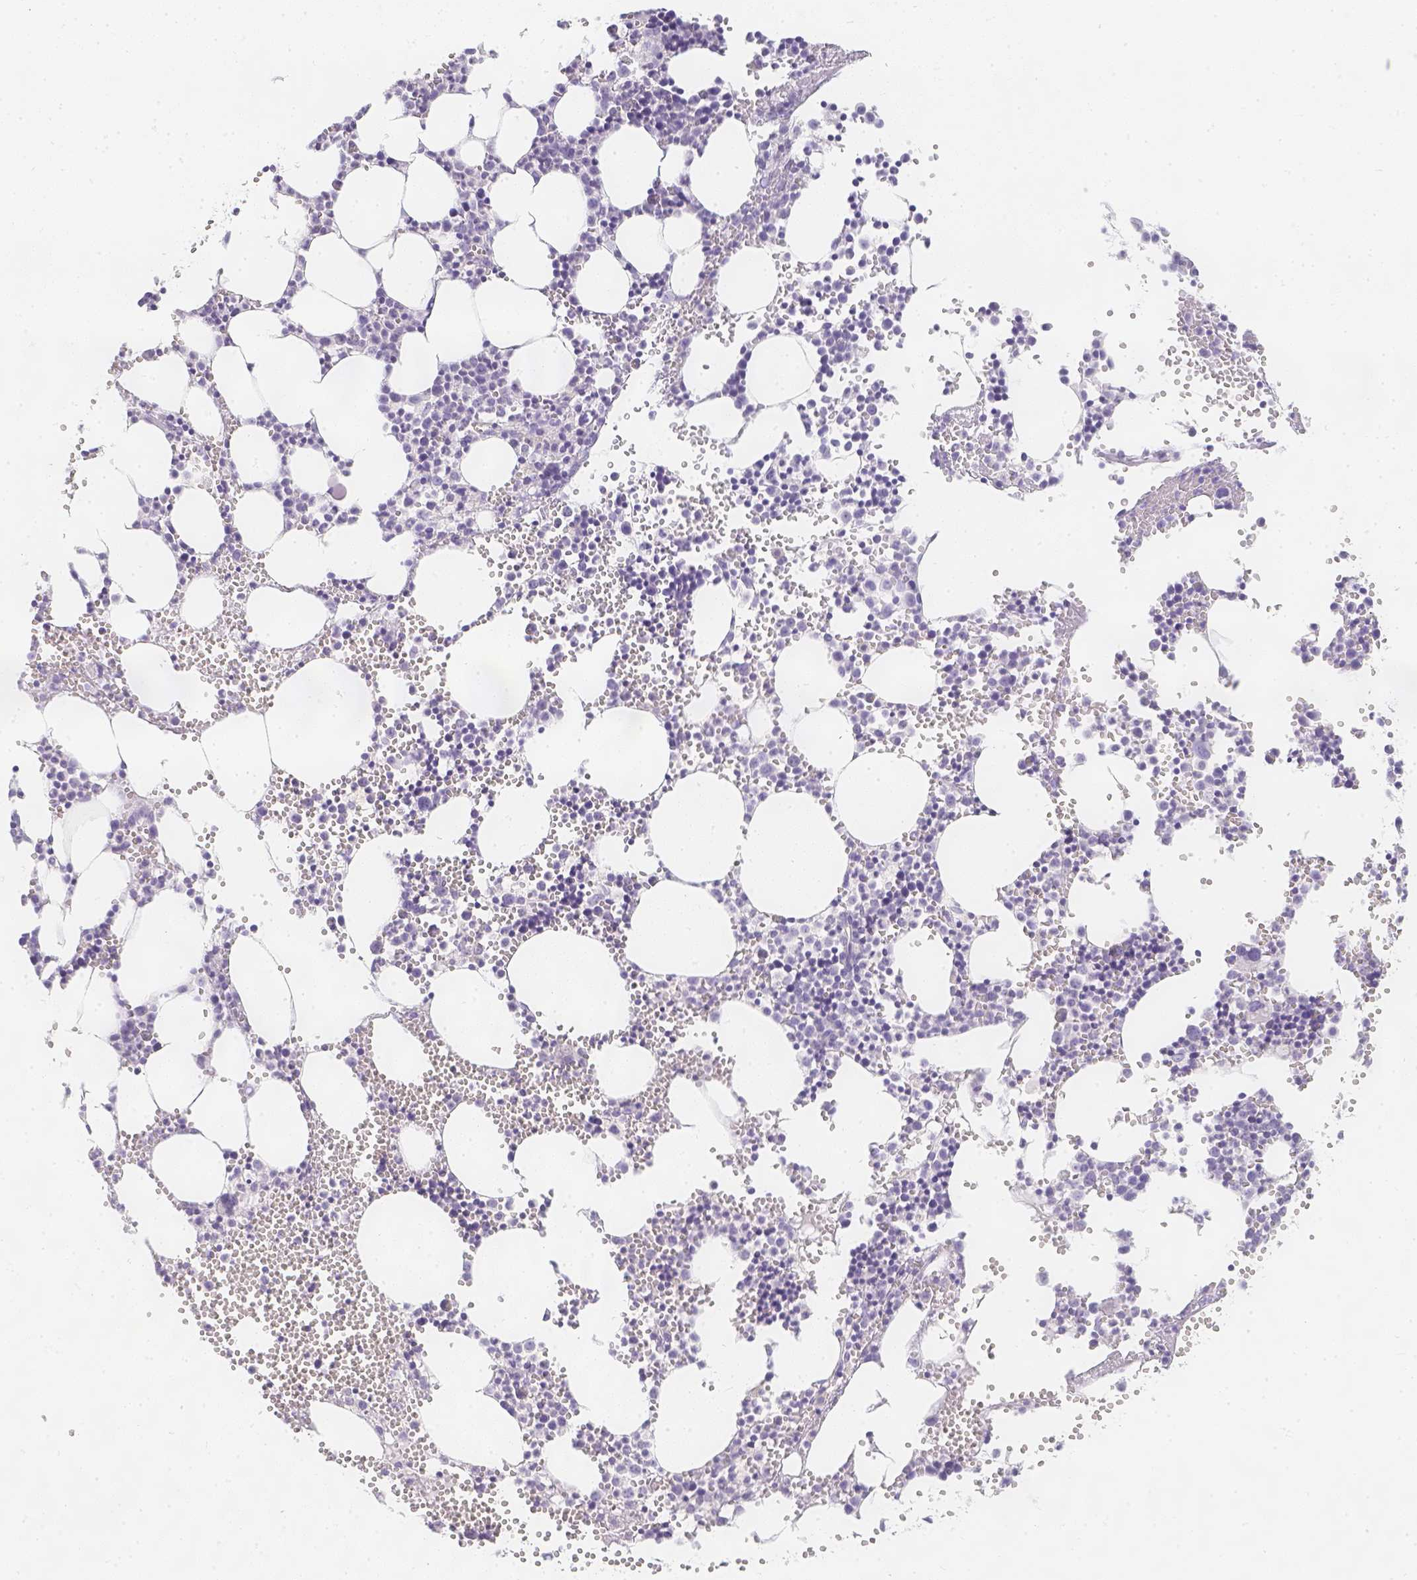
{"staining": {"intensity": "negative", "quantity": "none", "location": "none"}, "tissue": "bone marrow", "cell_type": "Hematopoietic cells", "image_type": "normal", "snomed": [{"axis": "morphology", "description": "Normal tissue, NOS"}, {"axis": "topography", "description": "Bone marrow"}], "caption": "The IHC photomicrograph has no significant positivity in hematopoietic cells of bone marrow. (Brightfield microscopy of DAB (3,3'-diaminobenzidine) immunohistochemistry (IHC) at high magnification).", "gene": "SLC18A1", "patient": {"sex": "male", "age": 89}}